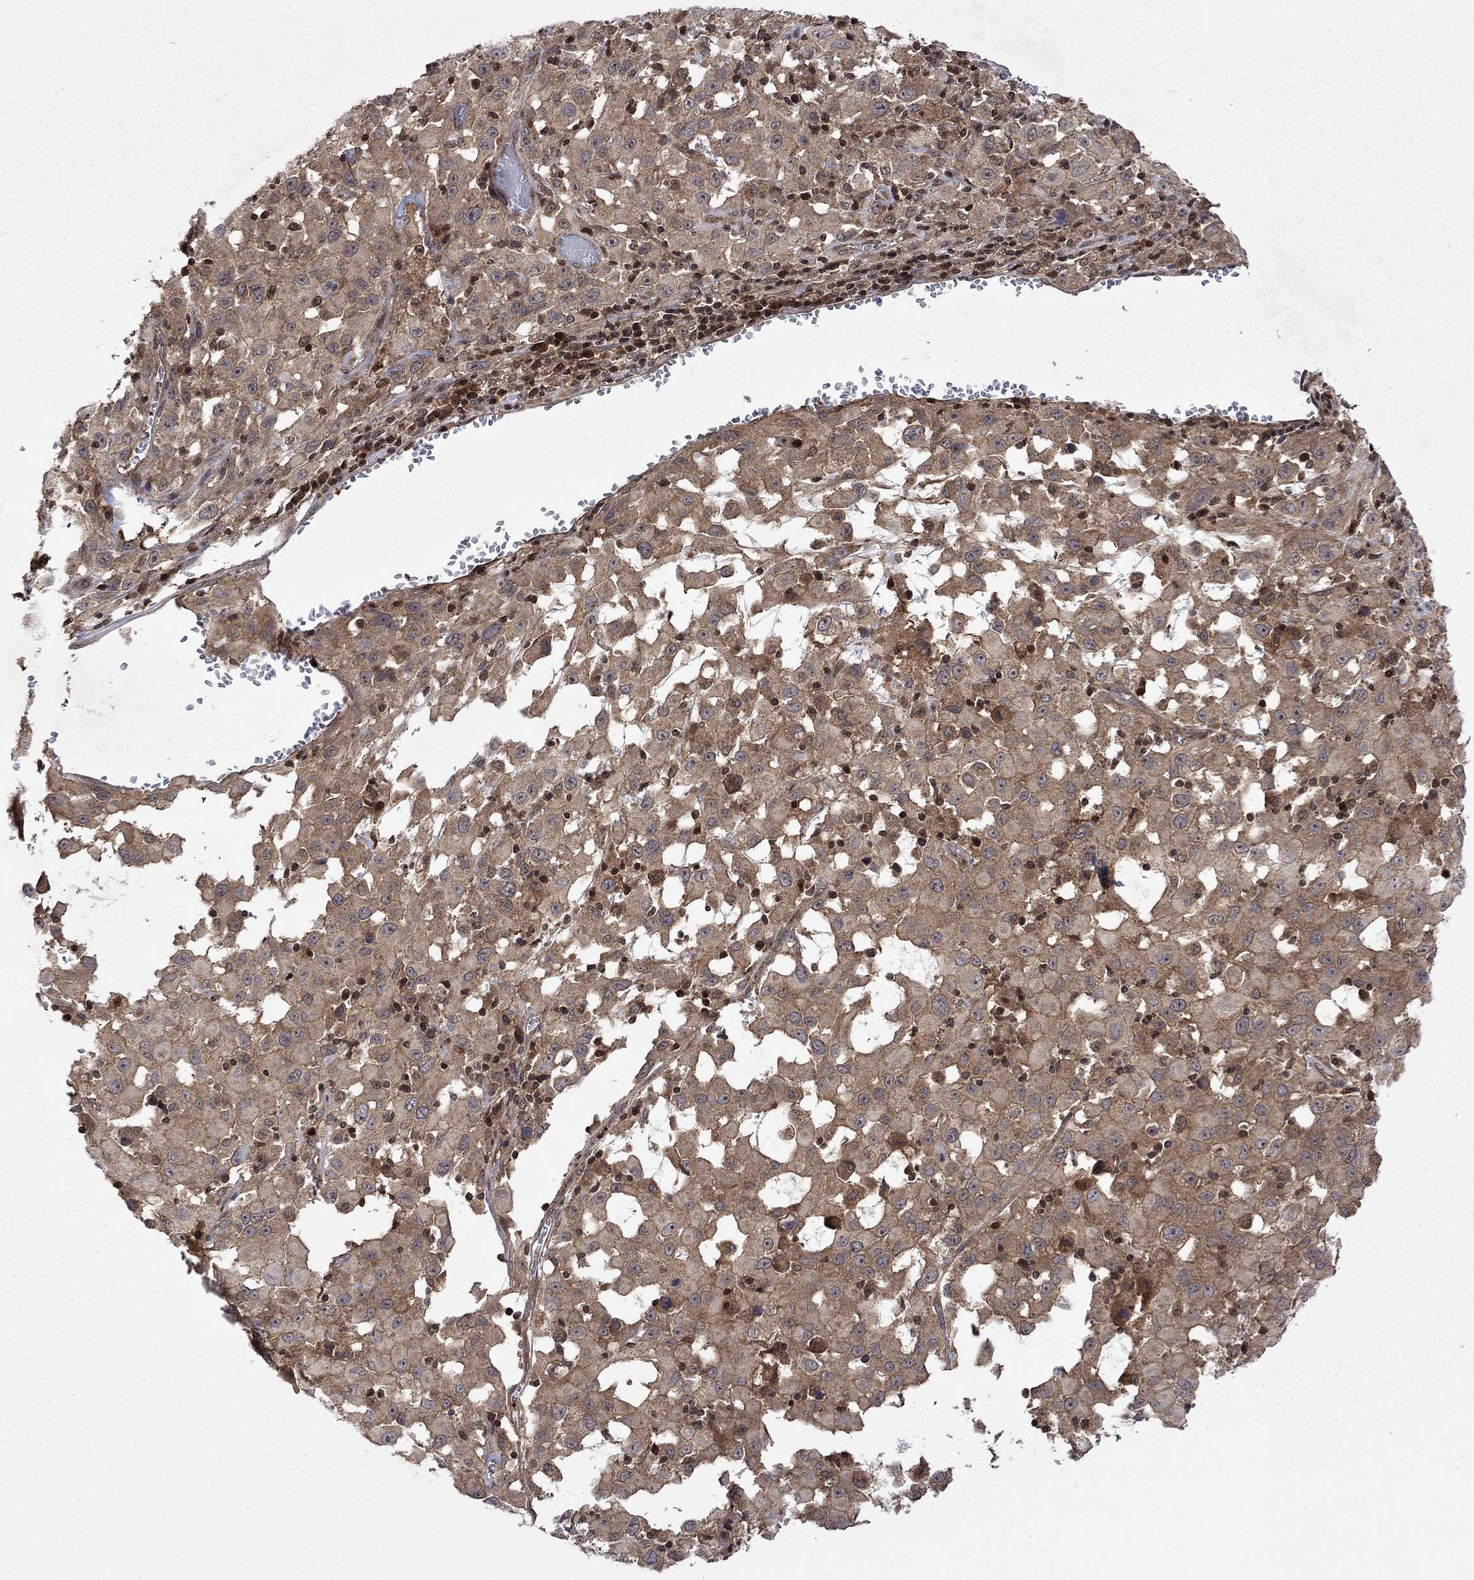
{"staining": {"intensity": "moderate", "quantity": "25%-75%", "location": "cytoplasmic/membranous"}, "tissue": "melanoma", "cell_type": "Tumor cells", "image_type": "cancer", "snomed": [{"axis": "morphology", "description": "Malignant melanoma, Metastatic site"}, {"axis": "topography", "description": "Lymph node"}], "caption": "This is a photomicrograph of IHC staining of malignant melanoma (metastatic site), which shows moderate expression in the cytoplasmic/membranous of tumor cells.", "gene": "TMEM33", "patient": {"sex": "male", "age": 50}}